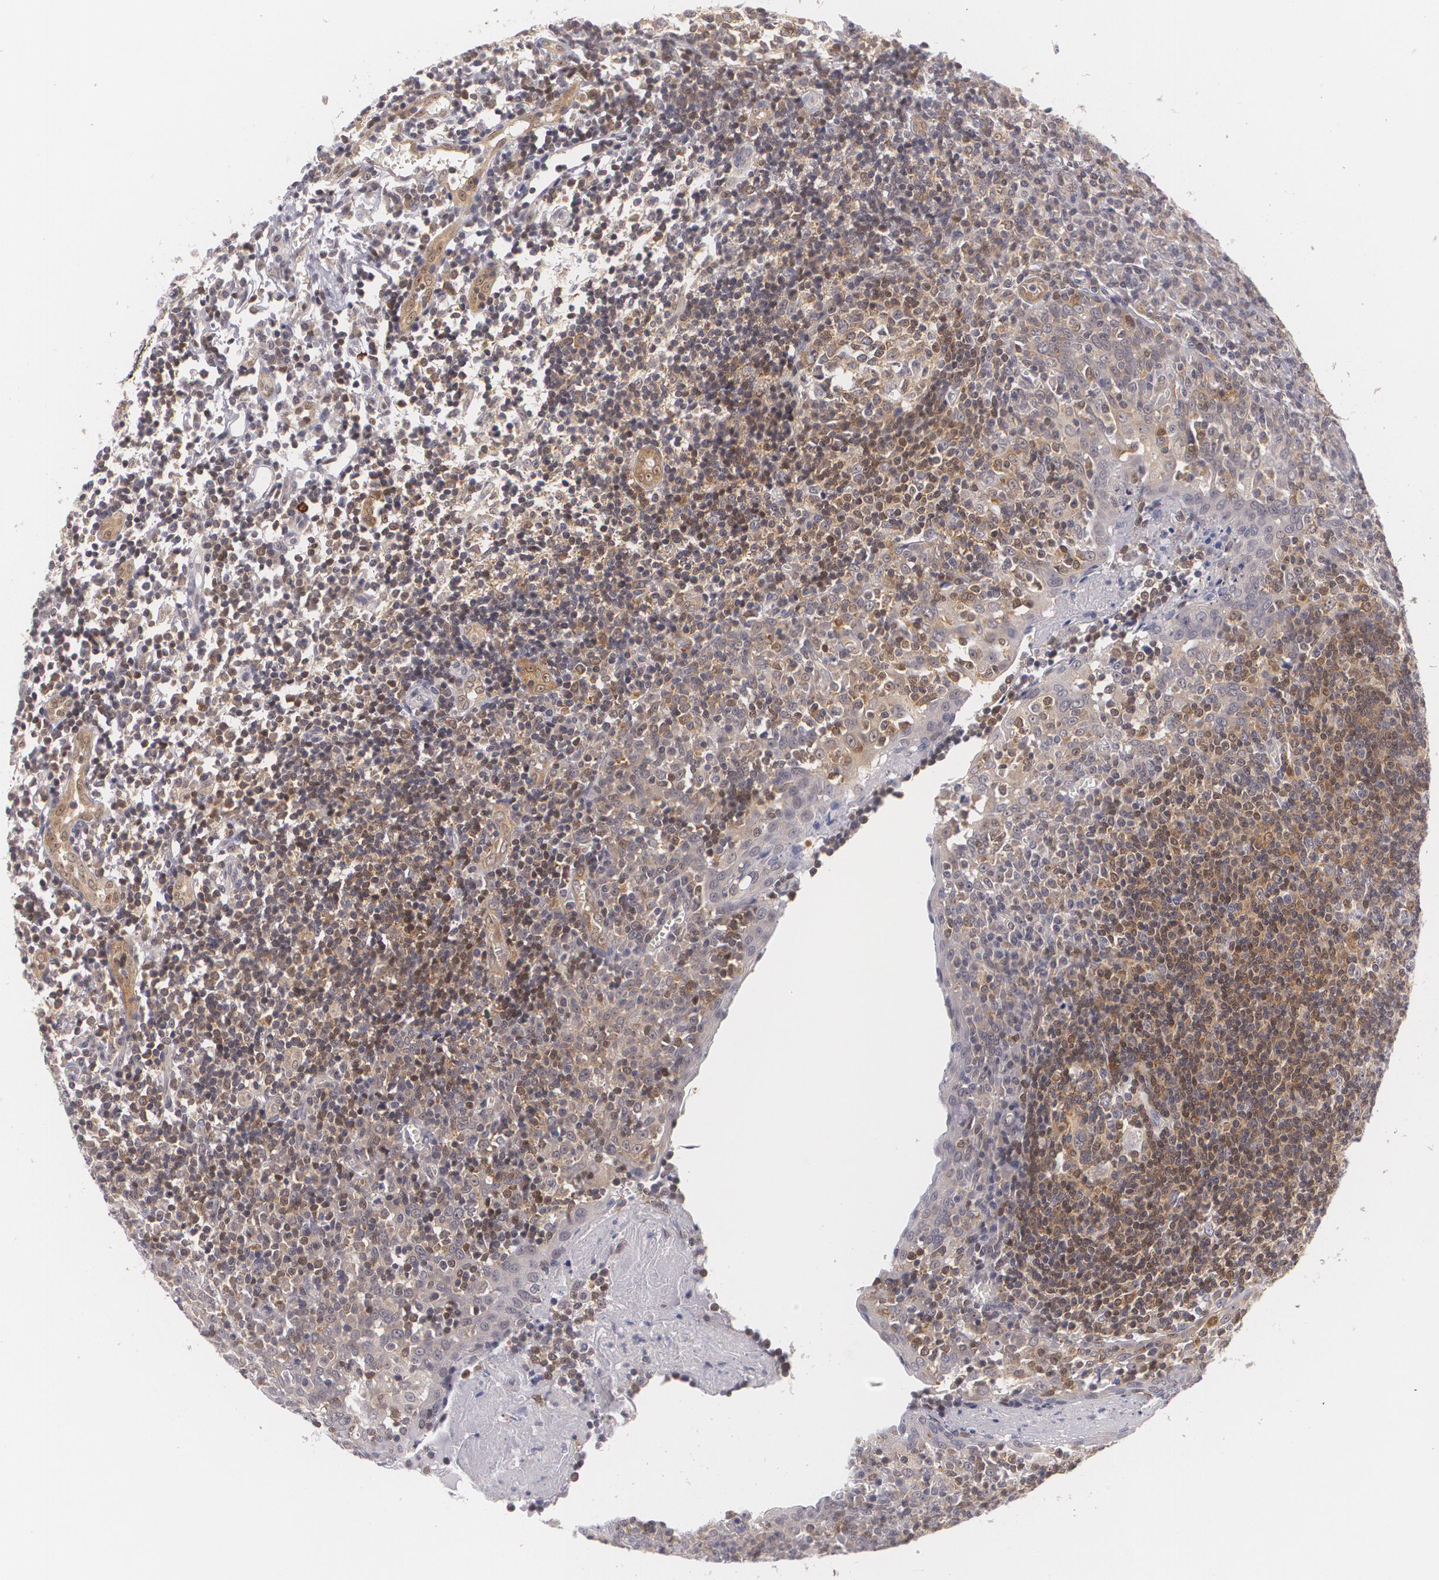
{"staining": {"intensity": "moderate", "quantity": ">75%", "location": "cytoplasmic/membranous"}, "tissue": "tonsil", "cell_type": "Germinal center cells", "image_type": "normal", "snomed": [{"axis": "morphology", "description": "Normal tissue, NOS"}, {"axis": "topography", "description": "Tonsil"}], "caption": "Brown immunohistochemical staining in unremarkable human tonsil shows moderate cytoplasmic/membranous positivity in approximately >75% of germinal center cells.", "gene": "BCL10", "patient": {"sex": "female", "age": 41}}